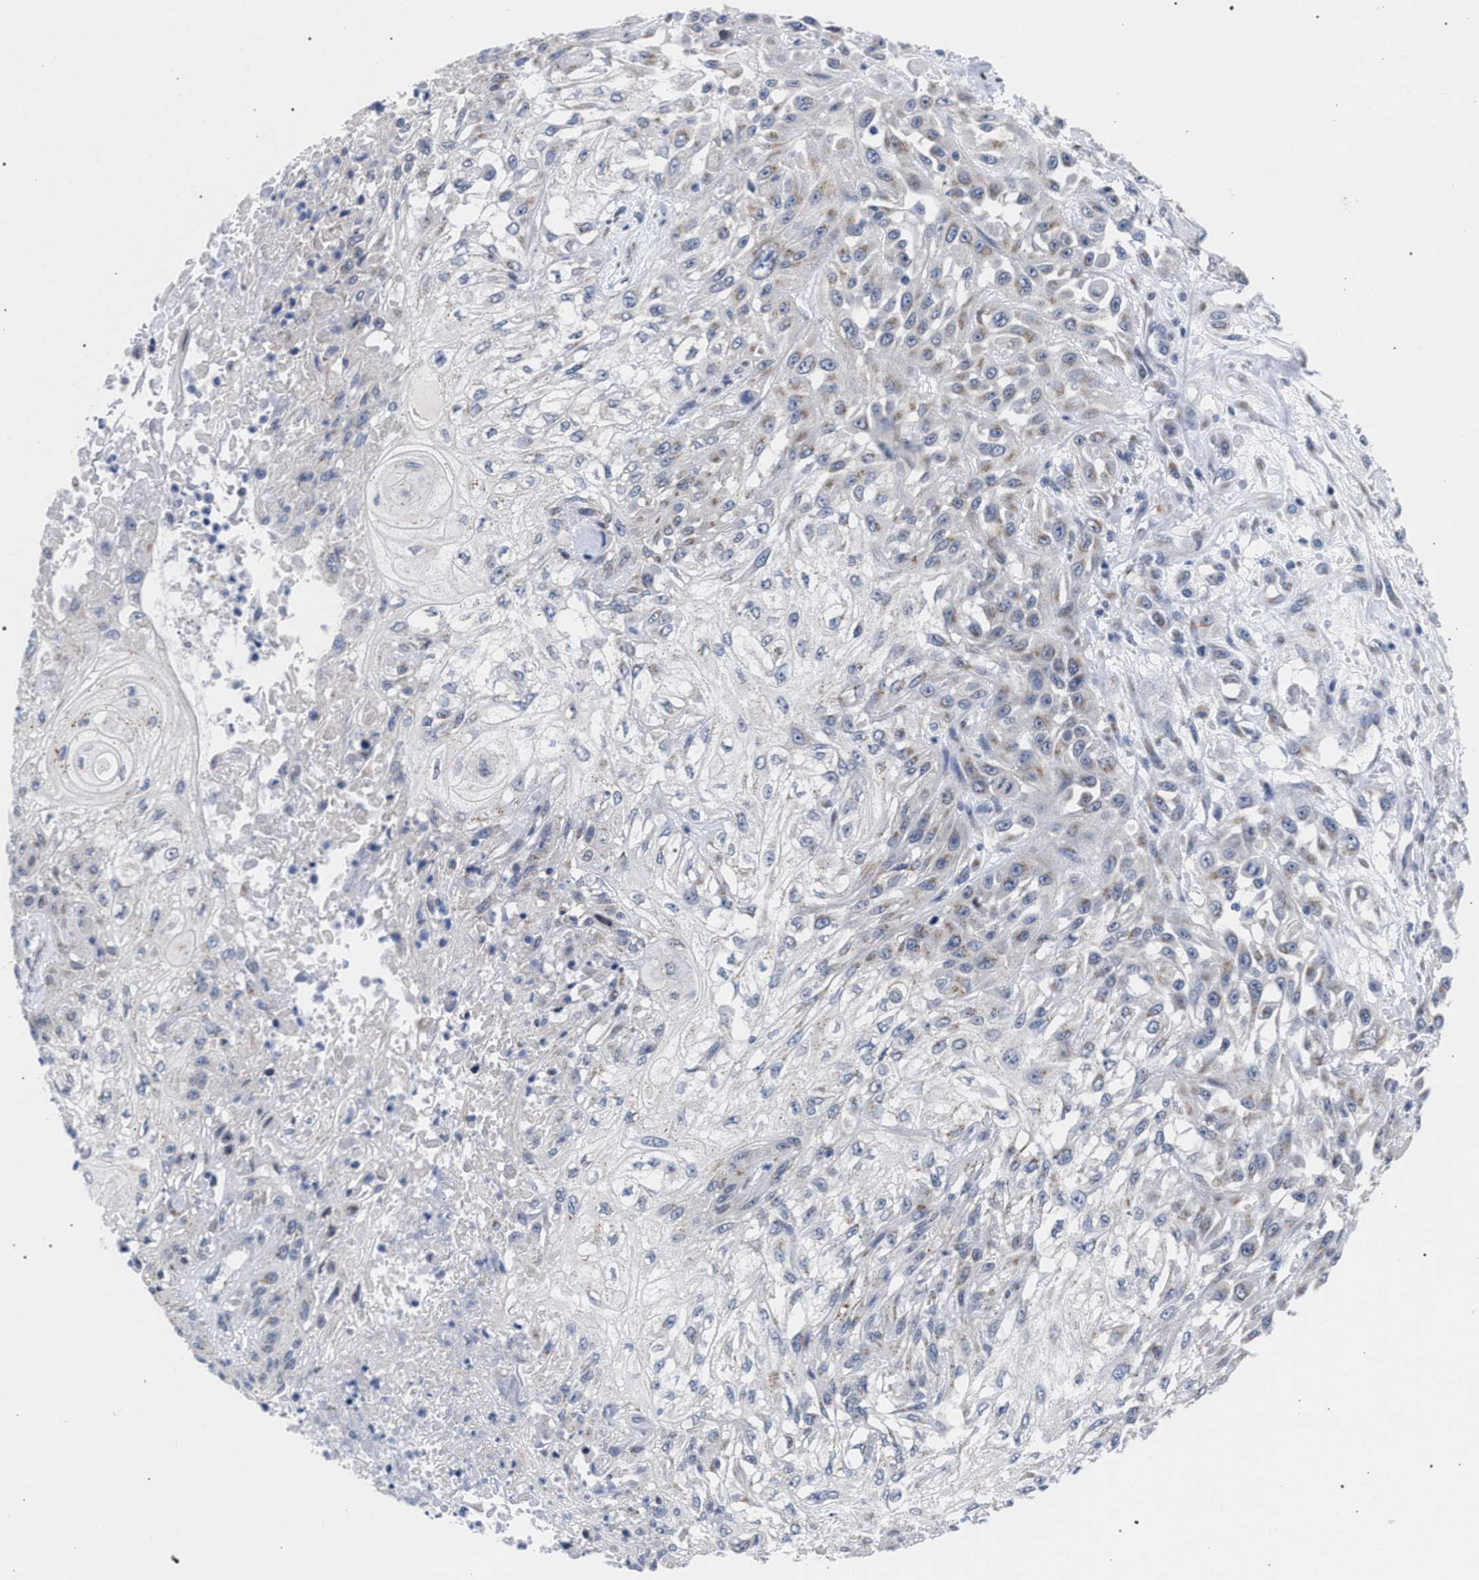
{"staining": {"intensity": "weak", "quantity": "<25%", "location": "cytoplasmic/membranous"}, "tissue": "skin cancer", "cell_type": "Tumor cells", "image_type": "cancer", "snomed": [{"axis": "morphology", "description": "Squamous cell carcinoma, NOS"}, {"axis": "morphology", "description": "Squamous cell carcinoma, metastatic, NOS"}, {"axis": "topography", "description": "Skin"}, {"axis": "topography", "description": "Lymph node"}], "caption": "High magnification brightfield microscopy of skin metastatic squamous cell carcinoma stained with DAB (brown) and counterstained with hematoxylin (blue): tumor cells show no significant expression.", "gene": "GOLGA2", "patient": {"sex": "male", "age": 75}}